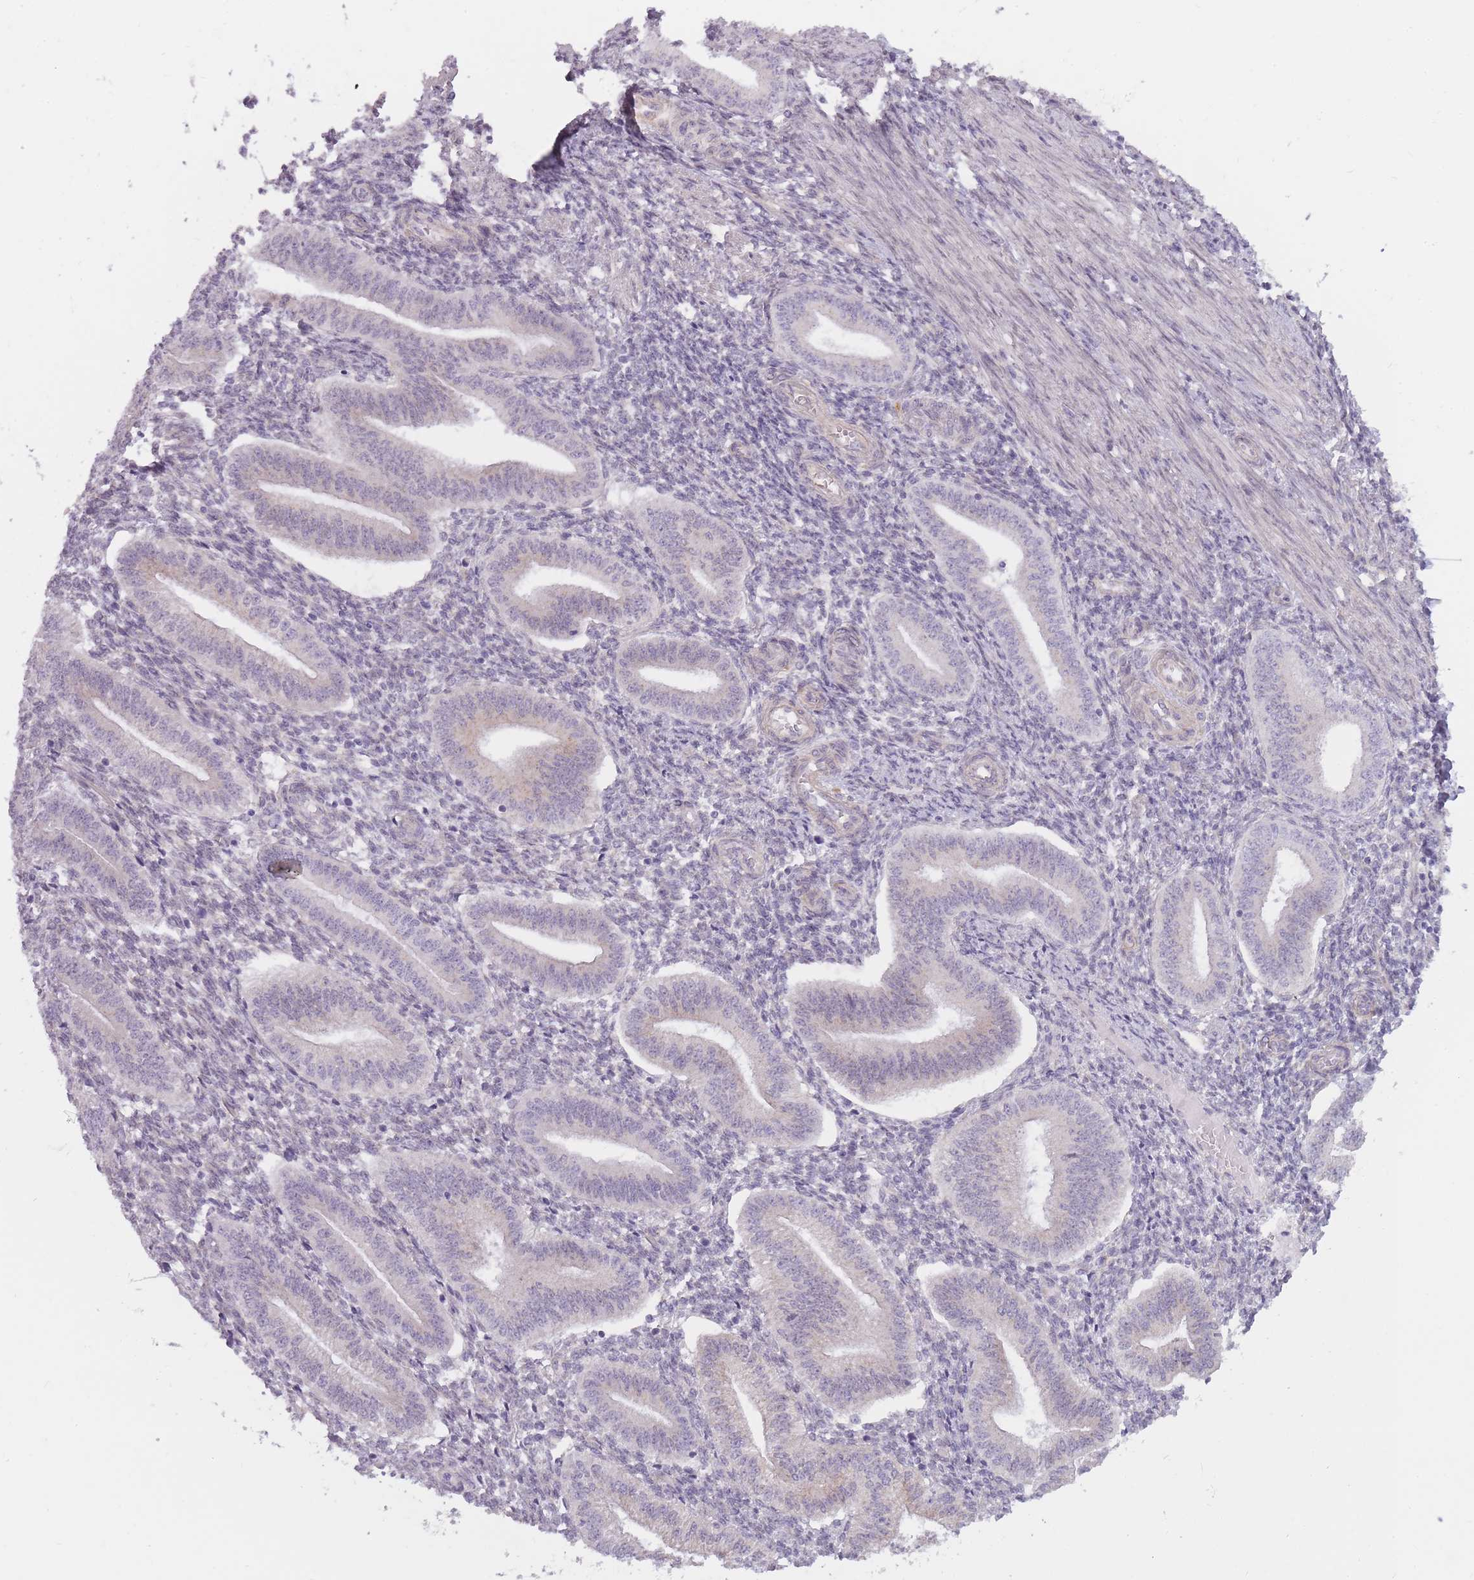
{"staining": {"intensity": "negative", "quantity": "none", "location": "none"}, "tissue": "endometrium", "cell_type": "Cells in endometrial stroma", "image_type": "normal", "snomed": [{"axis": "morphology", "description": "Normal tissue, NOS"}, {"axis": "topography", "description": "Endometrium"}], "caption": "Endometrium was stained to show a protein in brown. There is no significant expression in cells in endometrial stroma. Nuclei are stained in blue.", "gene": "PGRMC2", "patient": {"sex": "female", "age": 34}}